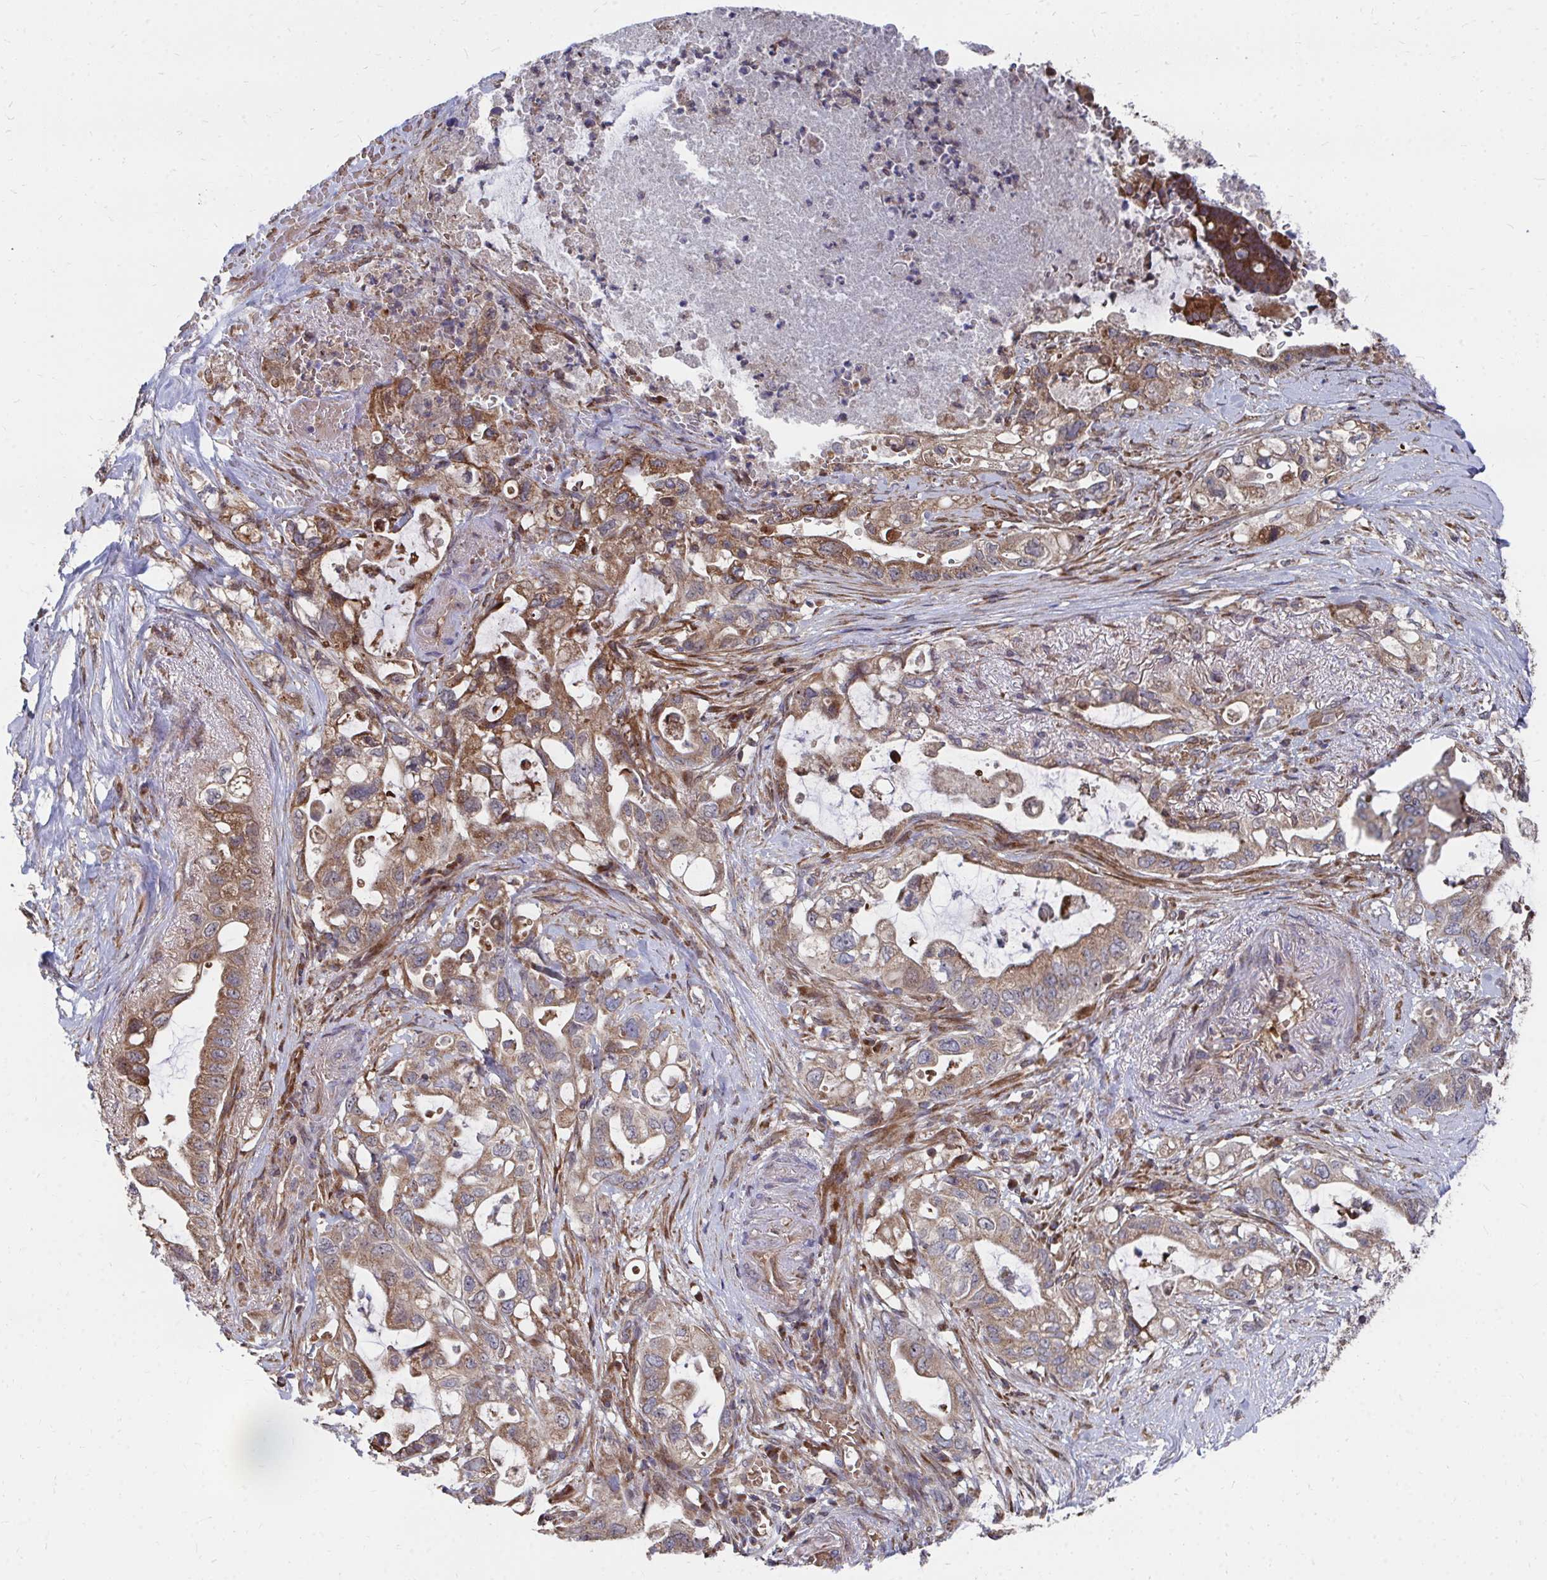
{"staining": {"intensity": "moderate", "quantity": ">75%", "location": "cytoplasmic/membranous"}, "tissue": "pancreatic cancer", "cell_type": "Tumor cells", "image_type": "cancer", "snomed": [{"axis": "morphology", "description": "Adenocarcinoma, NOS"}, {"axis": "topography", "description": "Pancreas"}], "caption": "Protein staining of pancreatic adenocarcinoma tissue reveals moderate cytoplasmic/membranous staining in approximately >75% of tumor cells. (brown staining indicates protein expression, while blue staining denotes nuclei).", "gene": "FAM89A", "patient": {"sex": "female", "age": 72}}